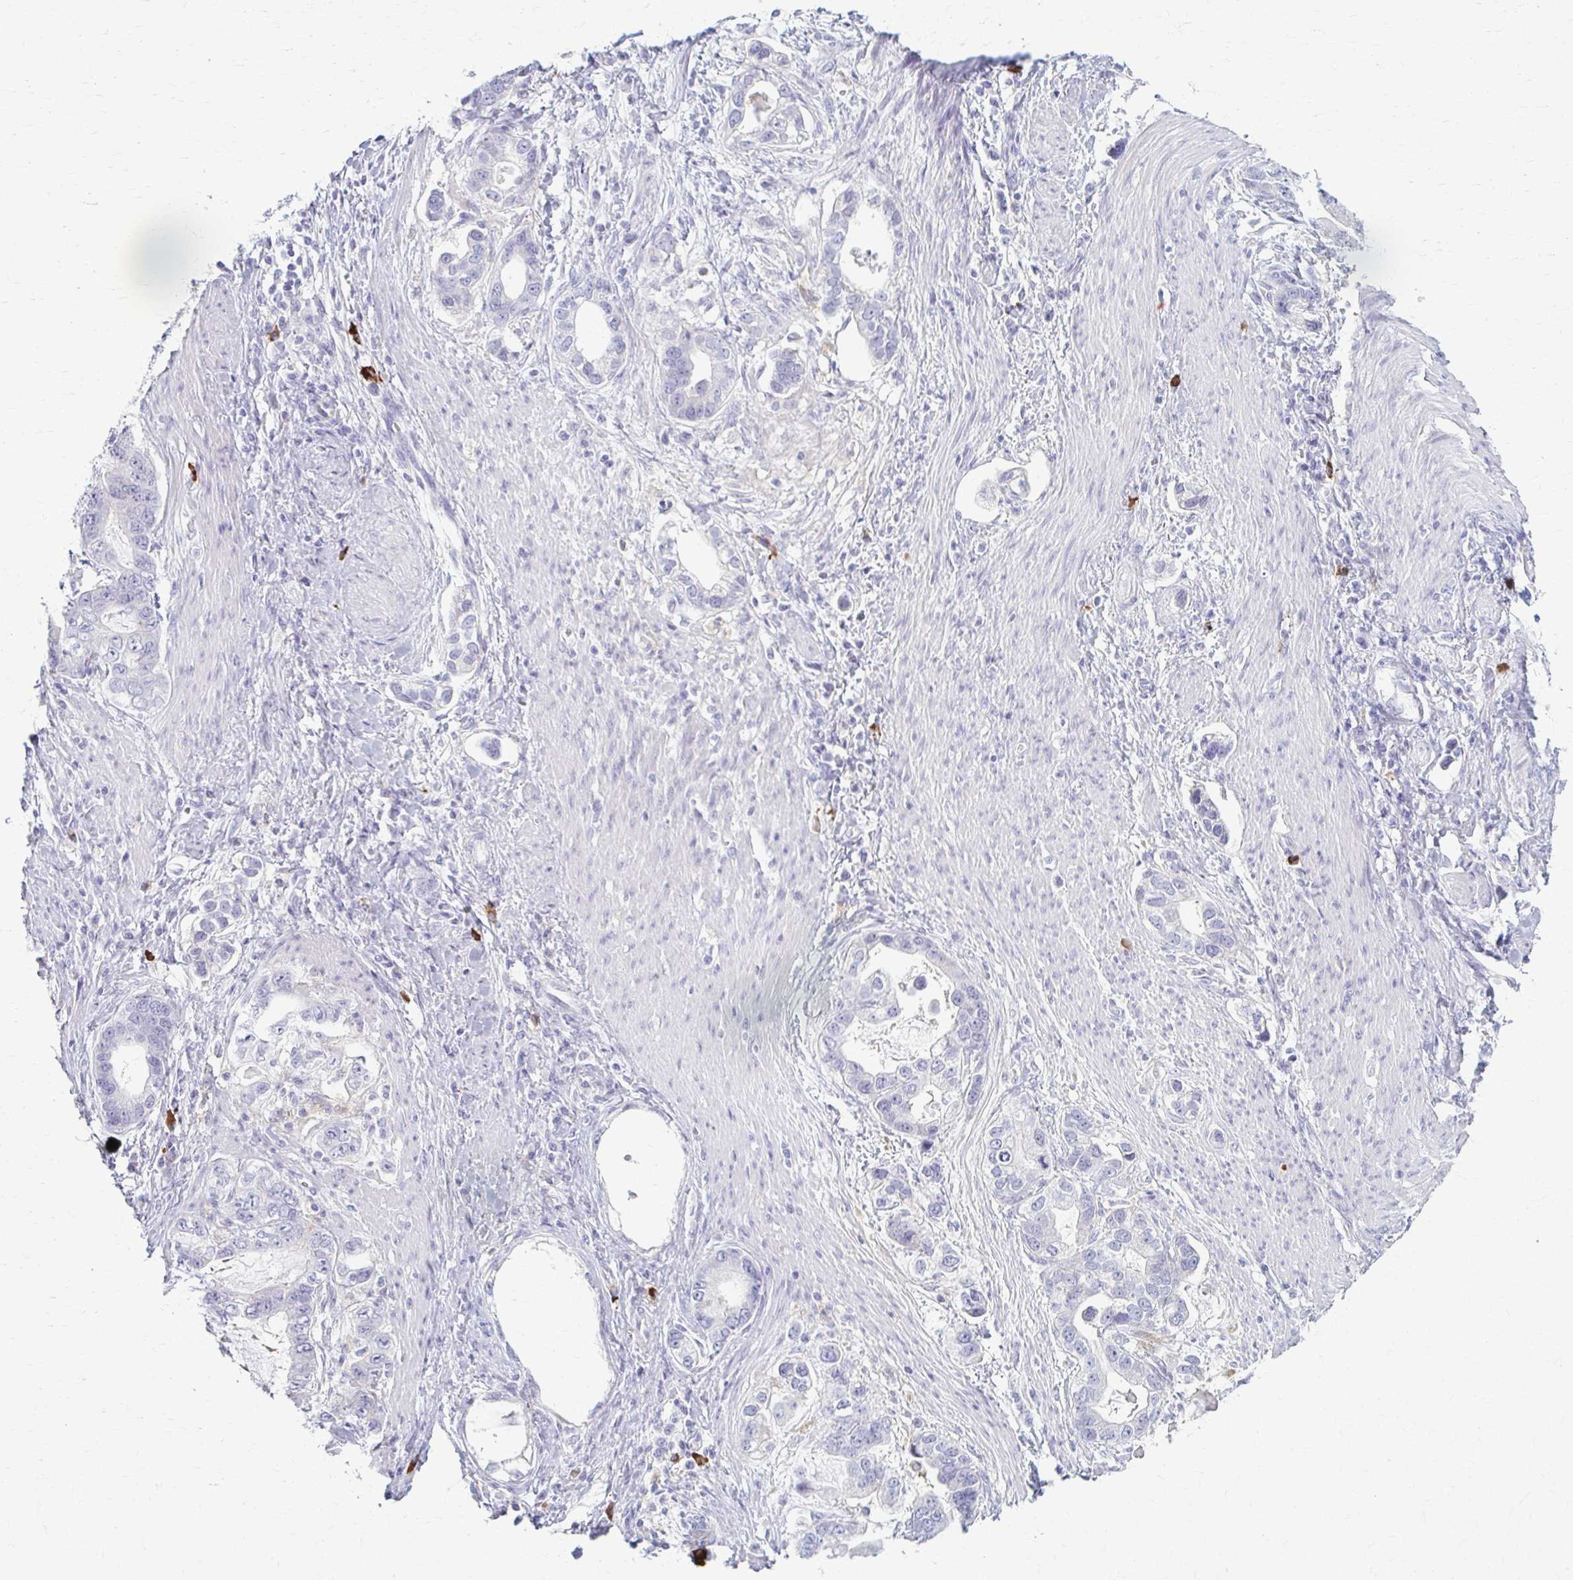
{"staining": {"intensity": "negative", "quantity": "none", "location": "none"}, "tissue": "stomach cancer", "cell_type": "Tumor cells", "image_type": "cancer", "snomed": [{"axis": "morphology", "description": "Adenocarcinoma, NOS"}, {"axis": "topography", "description": "Stomach, lower"}], "caption": "High magnification brightfield microscopy of stomach cancer (adenocarcinoma) stained with DAB (brown) and counterstained with hematoxylin (blue): tumor cells show no significant positivity. Brightfield microscopy of immunohistochemistry stained with DAB (3,3'-diaminobenzidine) (brown) and hematoxylin (blue), captured at high magnification.", "gene": "LDLRAP1", "patient": {"sex": "female", "age": 93}}